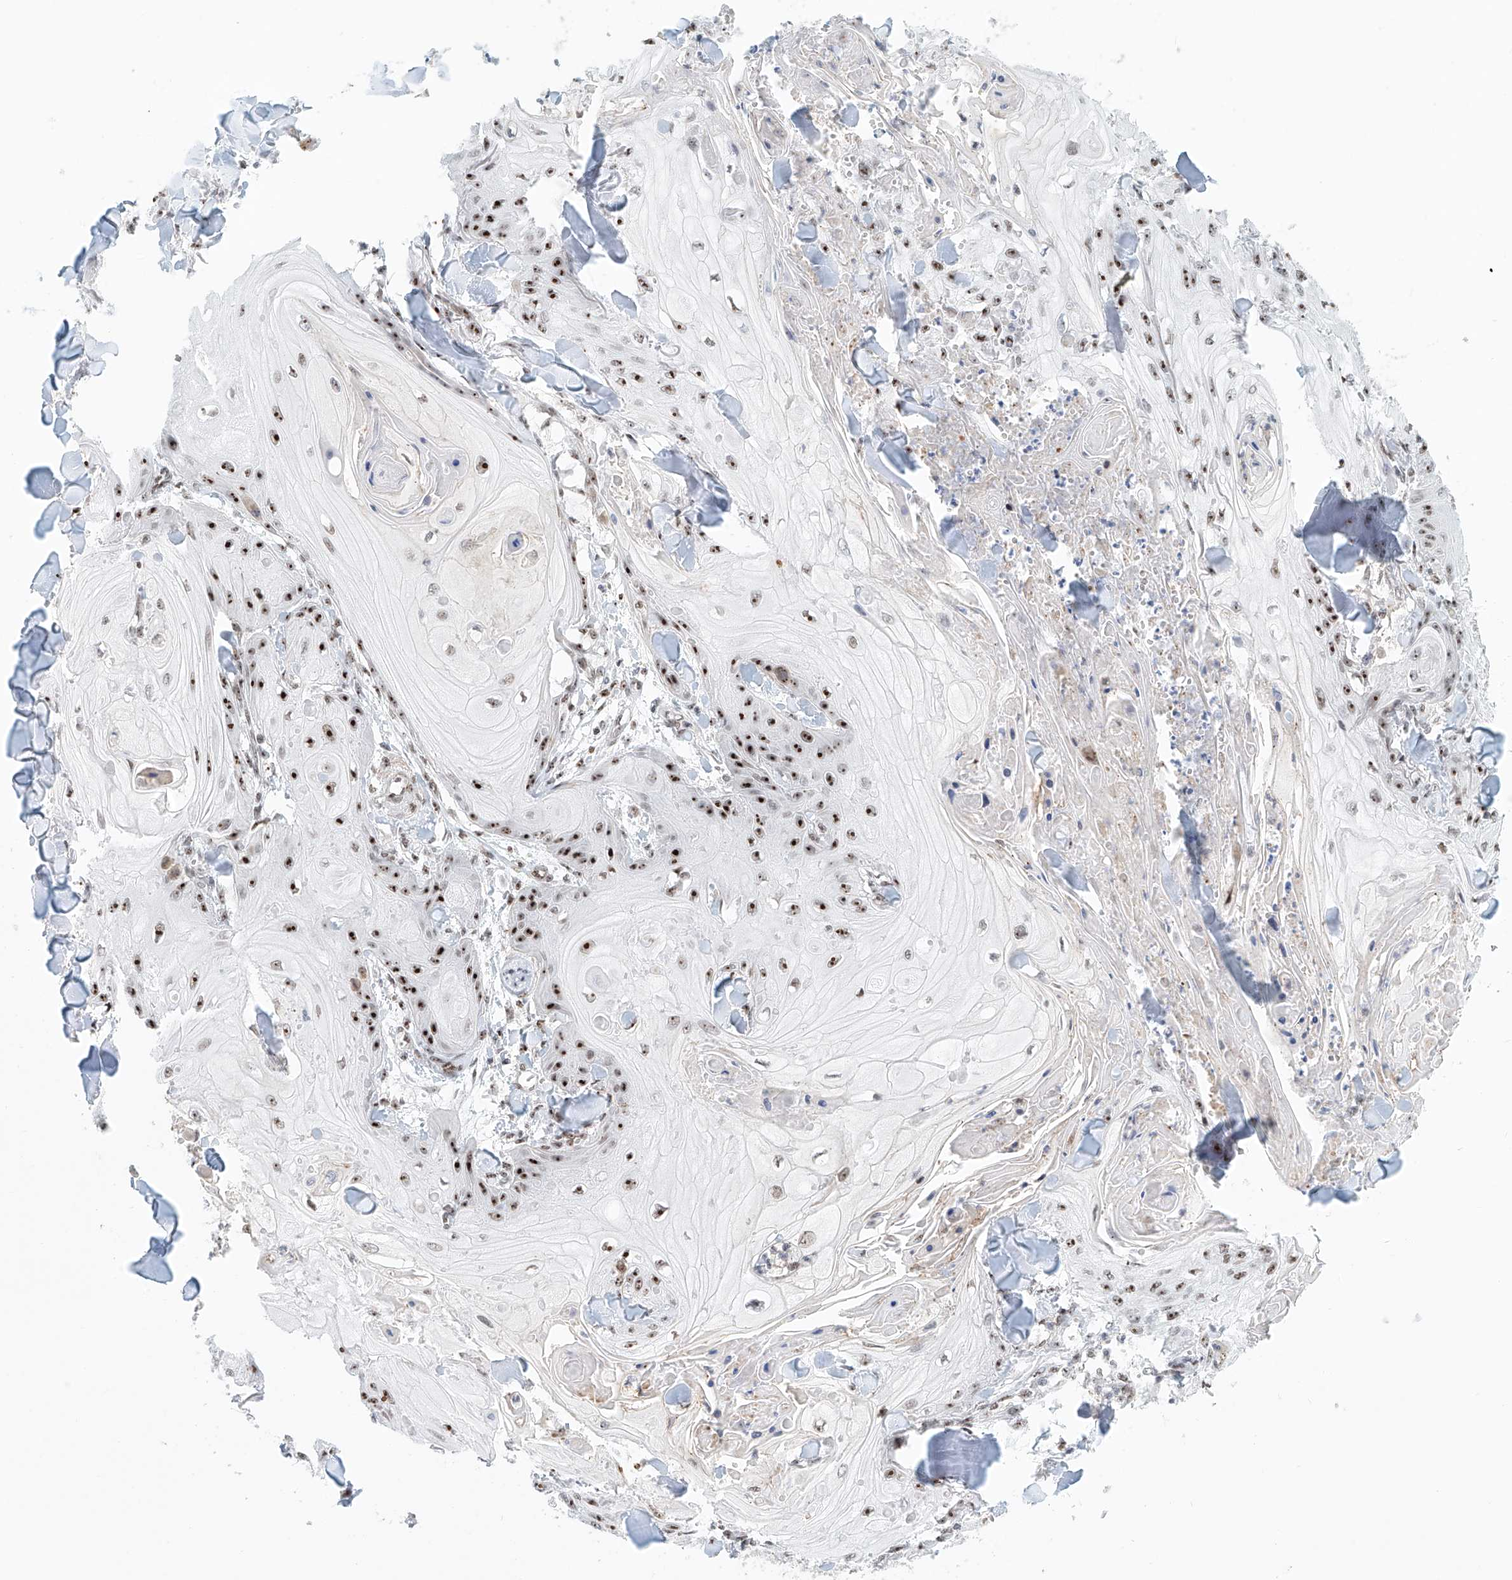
{"staining": {"intensity": "strong", "quantity": ">75%", "location": "nuclear"}, "tissue": "skin cancer", "cell_type": "Tumor cells", "image_type": "cancer", "snomed": [{"axis": "morphology", "description": "Squamous cell carcinoma, NOS"}, {"axis": "topography", "description": "Skin"}], "caption": "This is an image of immunohistochemistry (IHC) staining of skin squamous cell carcinoma, which shows strong expression in the nuclear of tumor cells.", "gene": "PRUNE2", "patient": {"sex": "male", "age": 74}}